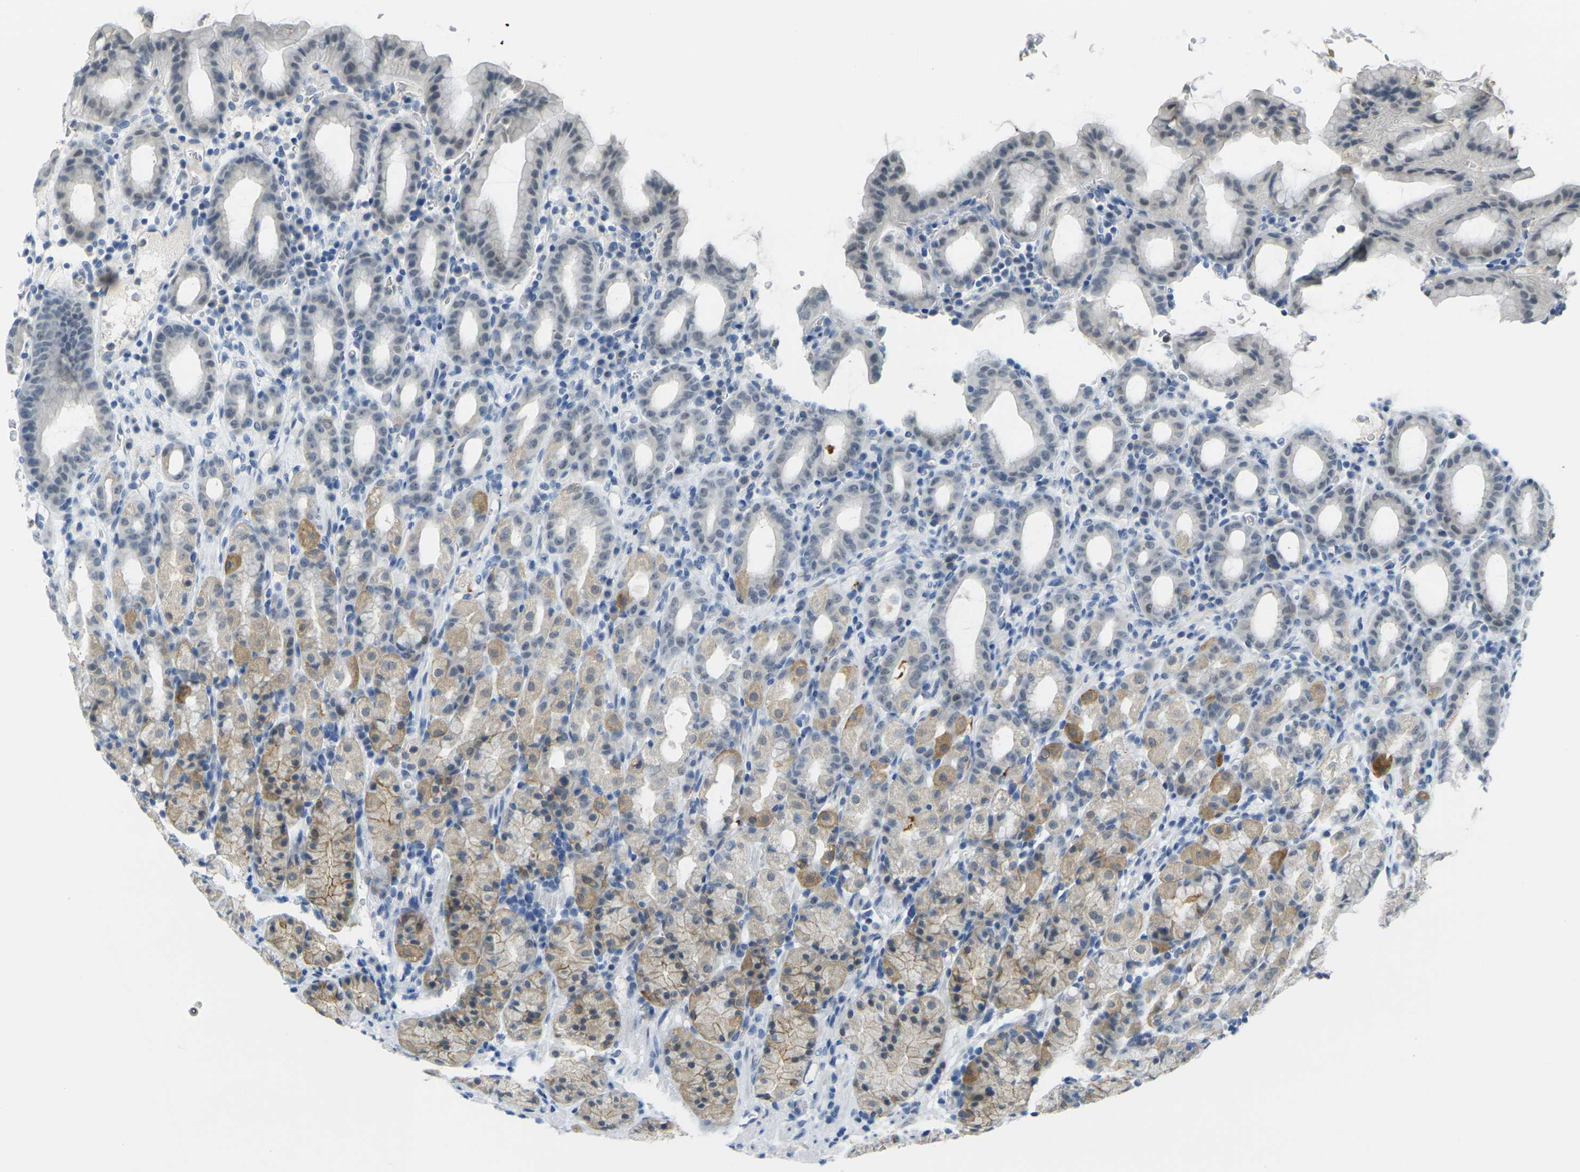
{"staining": {"intensity": "moderate", "quantity": "25%-75%", "location": "cytoplasmic/membranous"}, "tissue": "stomach", "cell_type": "Glandular cells", "image_type": "normal", "snomed": [{"axis": "morphology", "description": "Normal tissue, NOS"}, {"axis": "topography", "description": "Stomach, upper"}], "caption": "Immunohistochemistry (IHC) image of normal stomach stained for a protein (brown), which displays medium levels of moderate cytoplasmic/membranous staining in about 25%-75% of glandular cells.", "gene": "SPTBN2", "patient": {"sex": "male", "age": 68}}